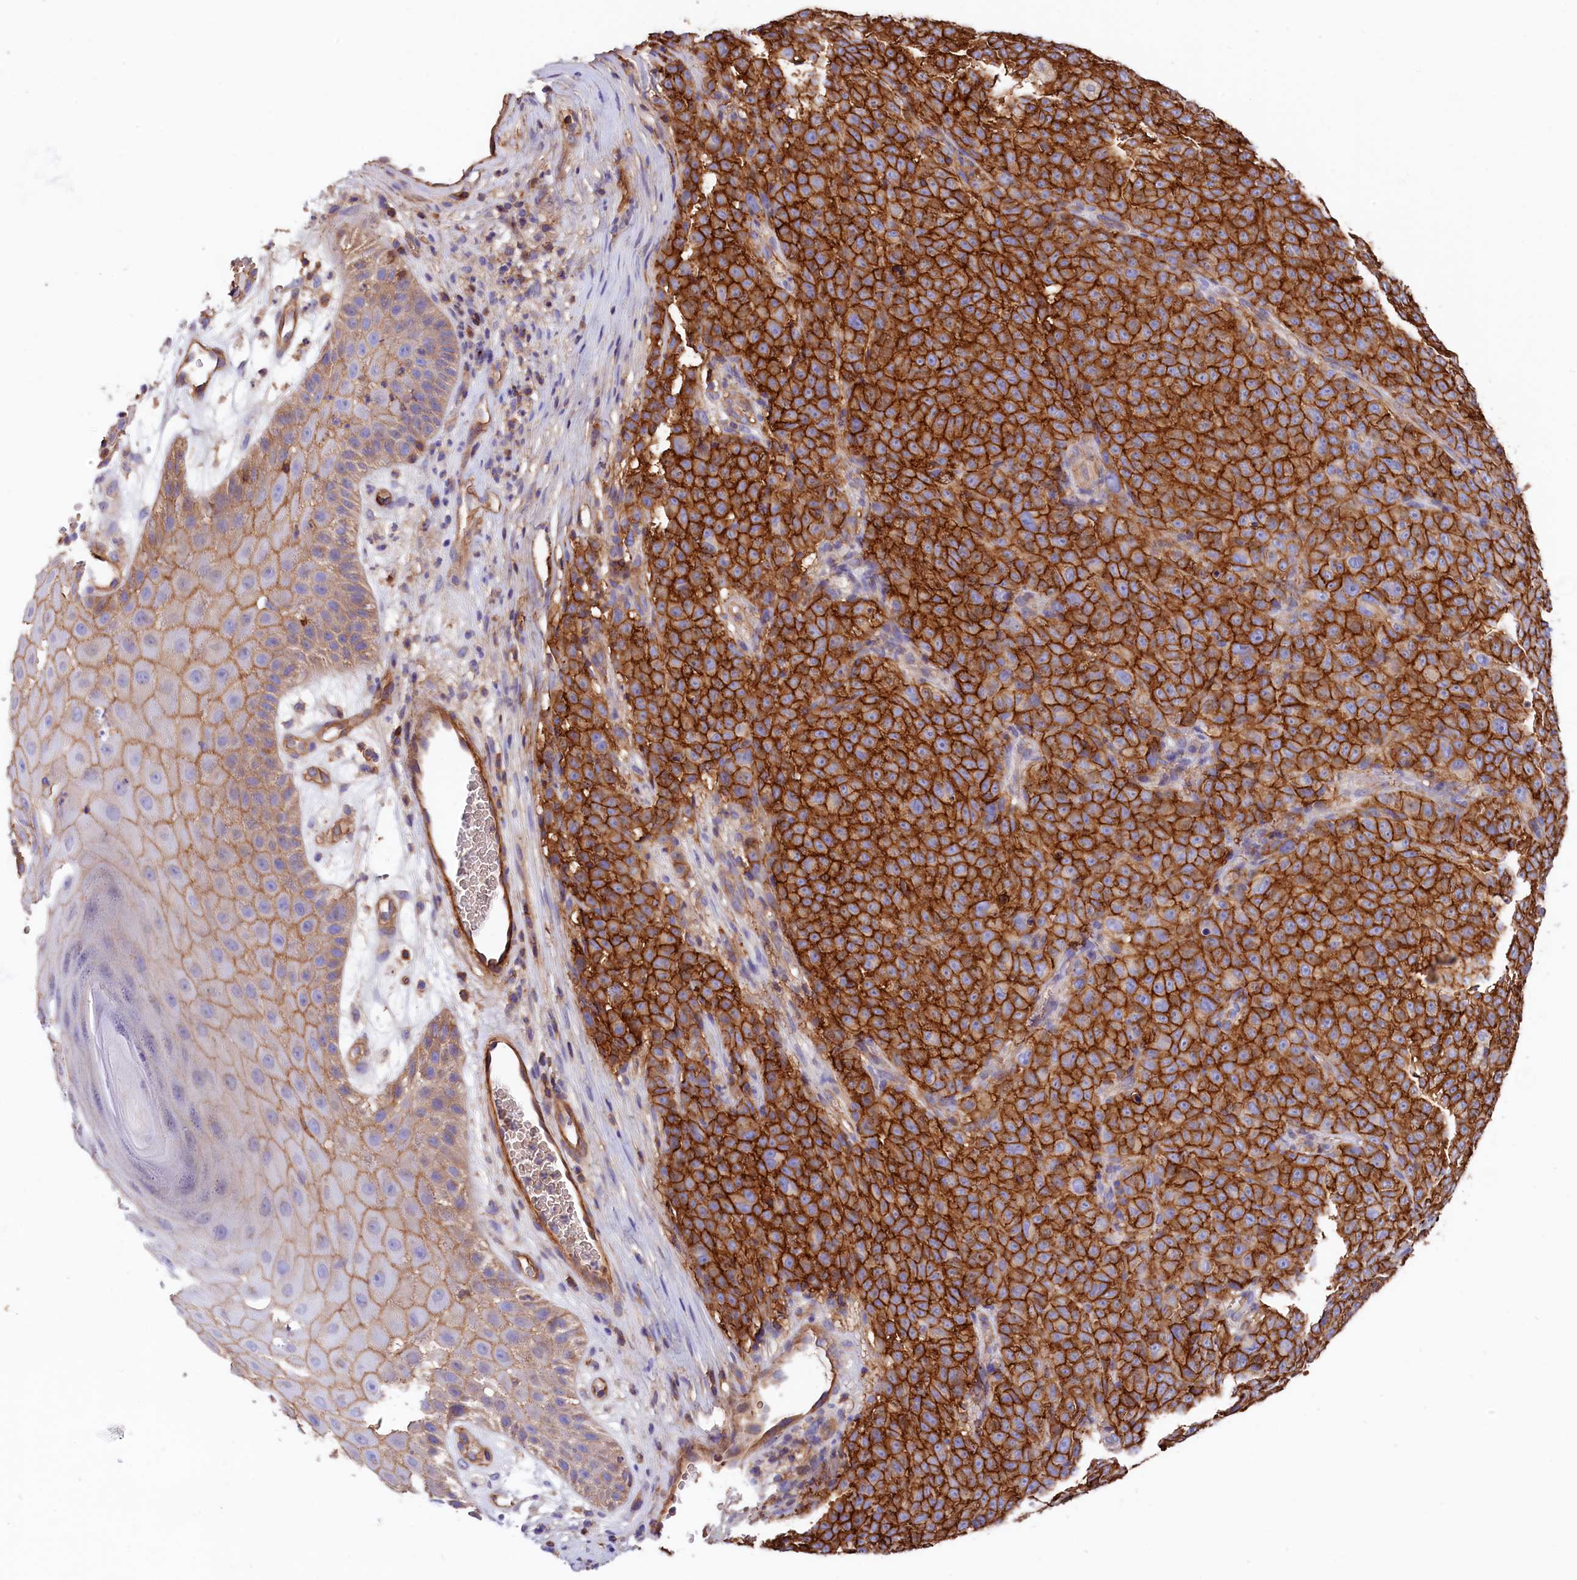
{"staining": {"intensity": "strong", "quantity": ">75%", "location": "cytoplasmic/membranous"}, "tissue": "melanoma", "cell_type": "Tumor cells", "image_type": "cancer", "snomed": [{"axis": "morphology", "description": "Malignant melanoma, NOS"}, {"axis": "topography", "description": "Skin"}], "caption": "The image reveals staining of melanoma, revealing strong cytoplasmic/membranous protein staining (brown color) within tumor cells. (Stains: DAB in brown, nuclei in blue, Microscopy: brightfield microscopy at high magnification).", "gene": "ATP2B4", "patient": {"sex": "female", "age": 82}}